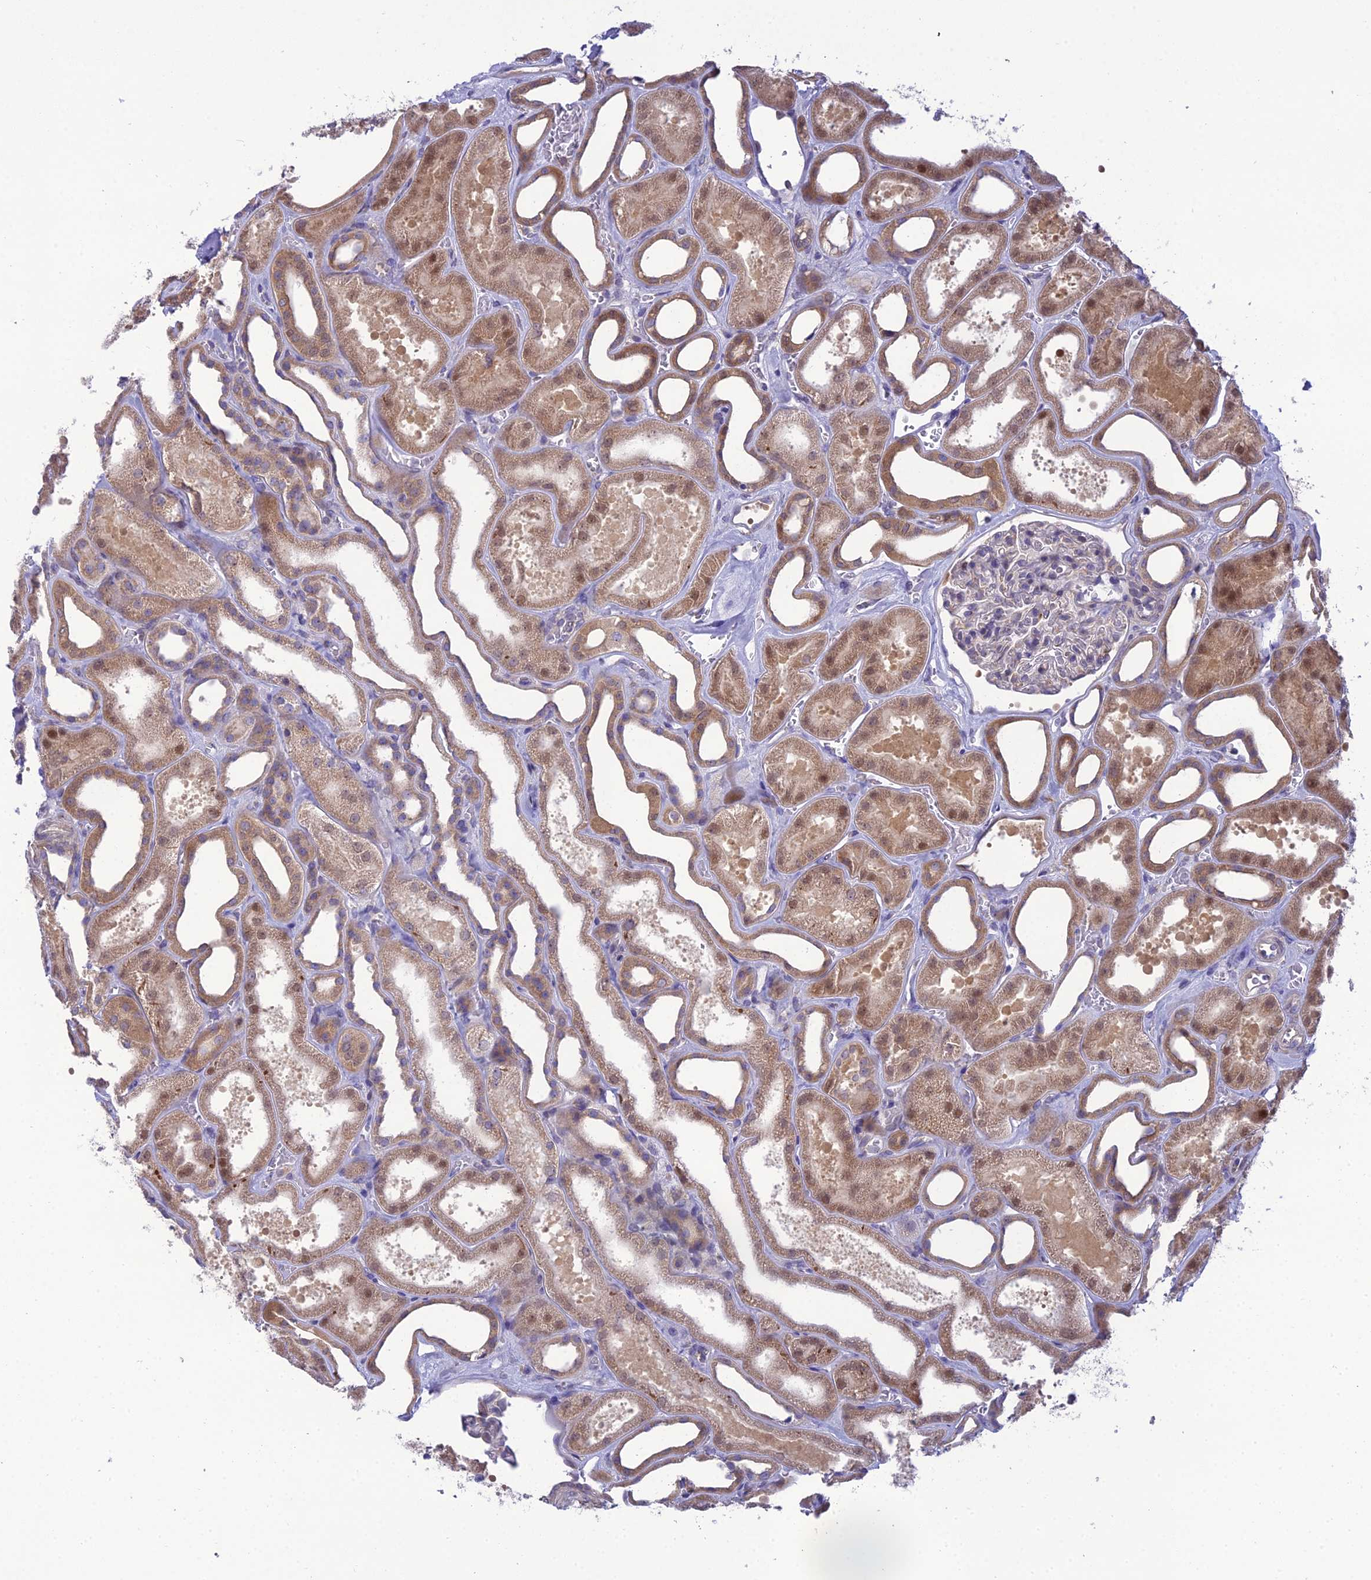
{"staining": {"intensity": "weak", "quantity": "<25%", "location": "cytoplasmic/membranous"}, "tissue": "kidney", "cell_type": "Cells in glomeruli", "image_type": "normal", "snomed": [{"axis": "morphology", "description": "Normal tissue, NOS"}, {"axis": "morphology", "description": "Adenocarcinoma, NOS"}, {"axis": "topography", "description": "Kidney"}], "caption": "Immunohistochemistry (IHC) image of unremarkable kidney: human kidney stained with DAB (3,3'-diaminobenzidine) shows no significant protein expression in cells in glomeruli.", "gene": "CLCN7", "patient": {"sex": "female", "age": 68}}